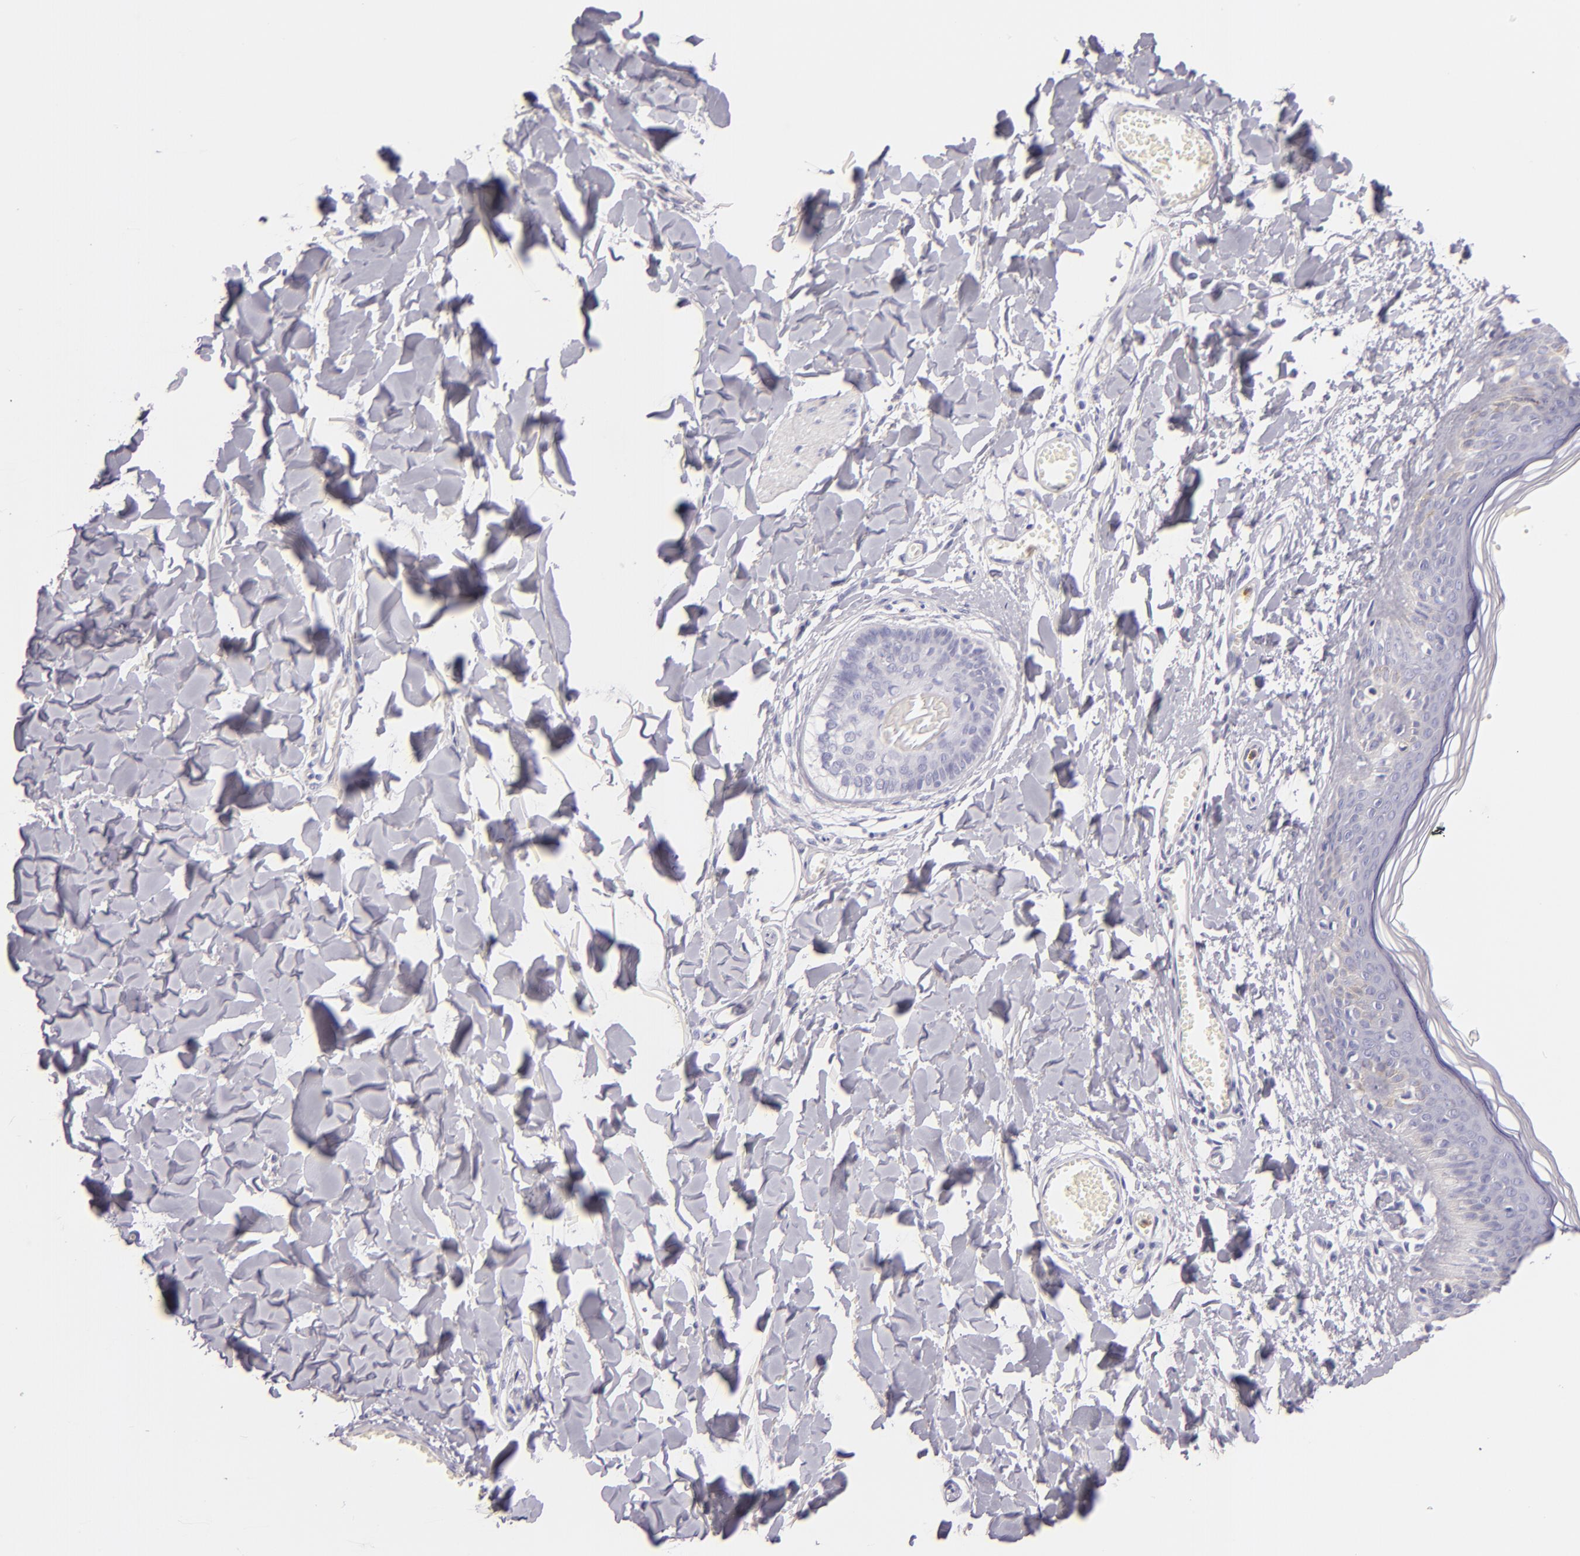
{"staining": {"intensity": "negative", "quantity": "none", "location": "none"}, "tissue": "skin", "cell_type": "Fibroblasts", "image_type": "normal", "snomed": [{"axis": "morphology", "description": "Normal tissue, NOS"}, {"axis": "morphology", "description": "Sarcoma, NOS"}, {"axis": "topography", "description": "Skin"}, {"axis": "topography", "description": "Soft tissue"}], "caption": "Human skin stained for a protein using immunohistochemistry exhibits no staining in fibroblasts.", "gene": "CEACAM1", "patient": {"sex": "female", "age": 51}}